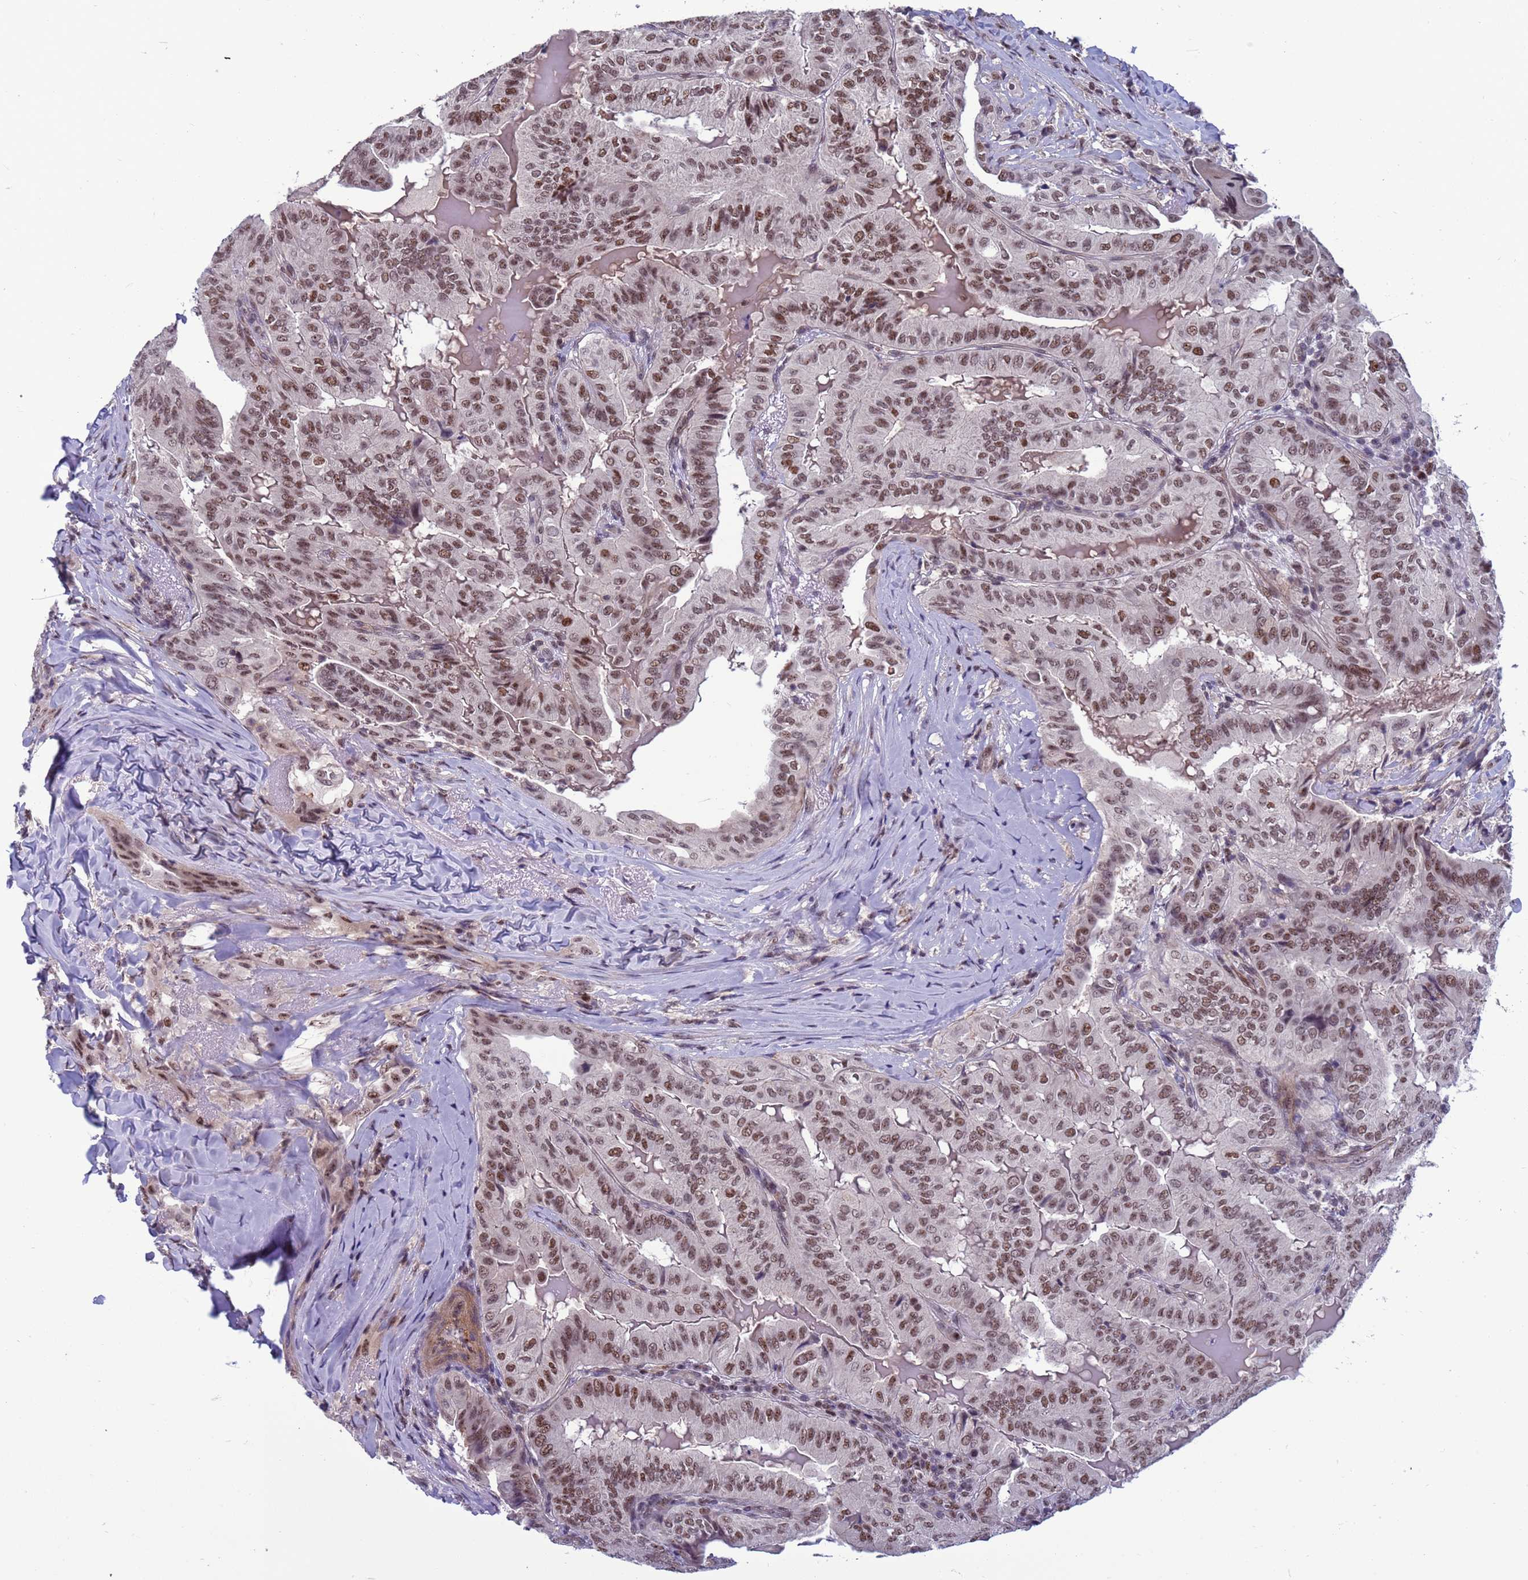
{"staining": {"intensity": "moderate", "quantity": ">75%", "location": "nuclear"}, "tissue": "thyroid cancer", "cell_type": "Tumor cells", "image_type": "cancer", "snomed": [{"axis": "morphology", "description": "Papillary adenocarcinoma, NOS"}, {"axis": "topography", "description": "Thyroid gland"}], "caption": "Immunohistochemistry (DAB (3,3'-diaminobenzidine)) staining of papillary adenocarcinoma (thyroid) reveals moderate nuclear protein expression in about >75% of tumor cells.", "gene": "NSL1", "patient": {"sex": "female", "age": 68}}